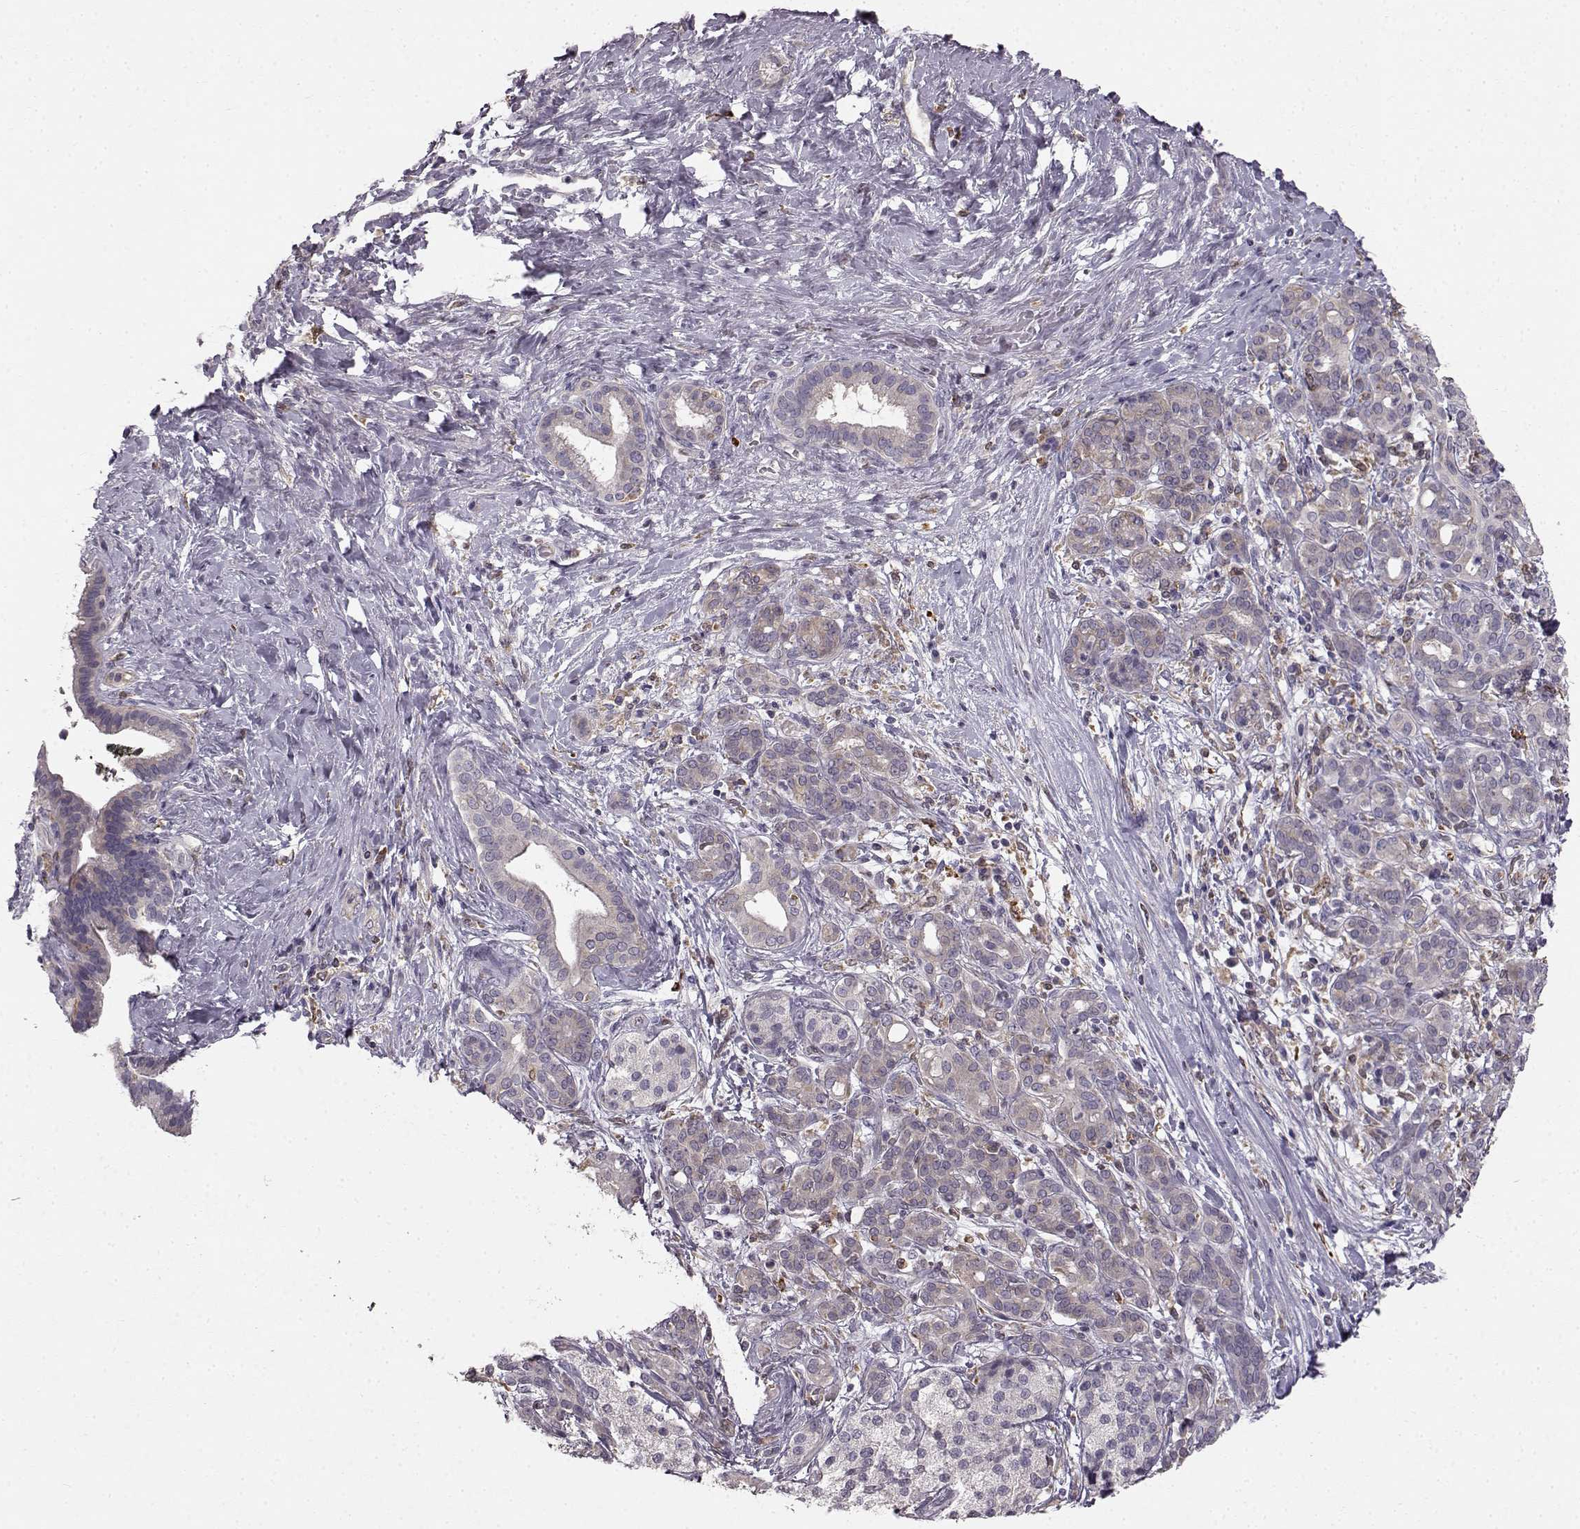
{"staining": {"intensity": "weak", "quantity": "25%-75%", "location": "cytoplasmic/membranous"}, "tissue": "pancreatic cancer", "cell_type": "Tumor cells", "image_type": "cancer", "snomed": [{"axis": "morphology", "description": "Adenocarcinoma, NOS"}, {"axis": "topography", "description": "Pancreas"}], "caption": "The micrograph exhibits immunohistochemical staining of pancreatic cancer (adenocarcinoma). There is weak cytoplasmic/membranous staining is seen in about 25%-75% of tumor cells.", "gene": "SPAG17", "patient": {"sex": "male", "age": 44}}